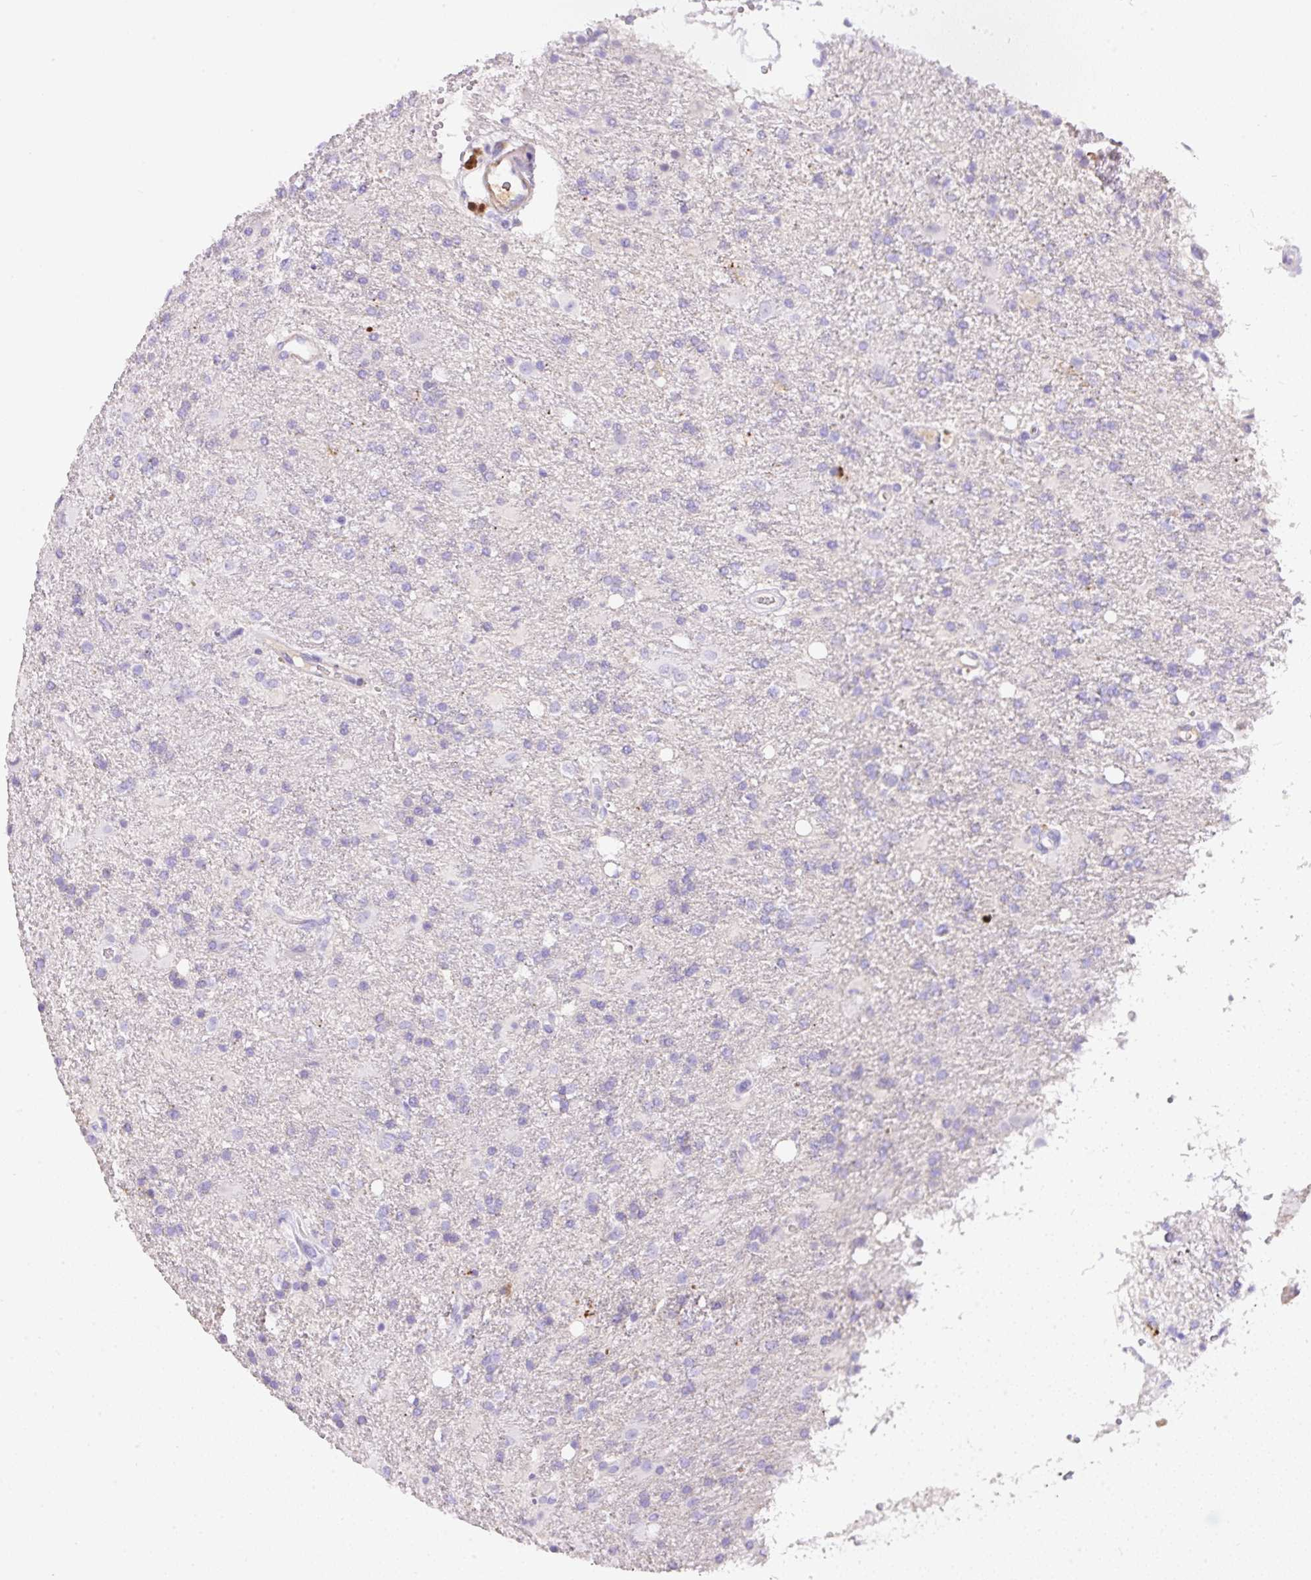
{"staining": {"intensity": "negative", "quantity": "none", "location": "none"}, "tissue": "glioma", "cell_type": "Tumor cells", "image_type": "cancer", "snomed": [{"axis": "morphology", "description": "Glioma, malignant, High grade"}, {"axis": "topography", "description": "Brain"}], "caption": "The photomicrograph shows no staining of tumor cells in high-grade glioma (malignant). (Brightfield microscopy of DAB IHC at high magnification).", "gene": "TDRD15", "patient": {"sex": "male", "age": 56}}